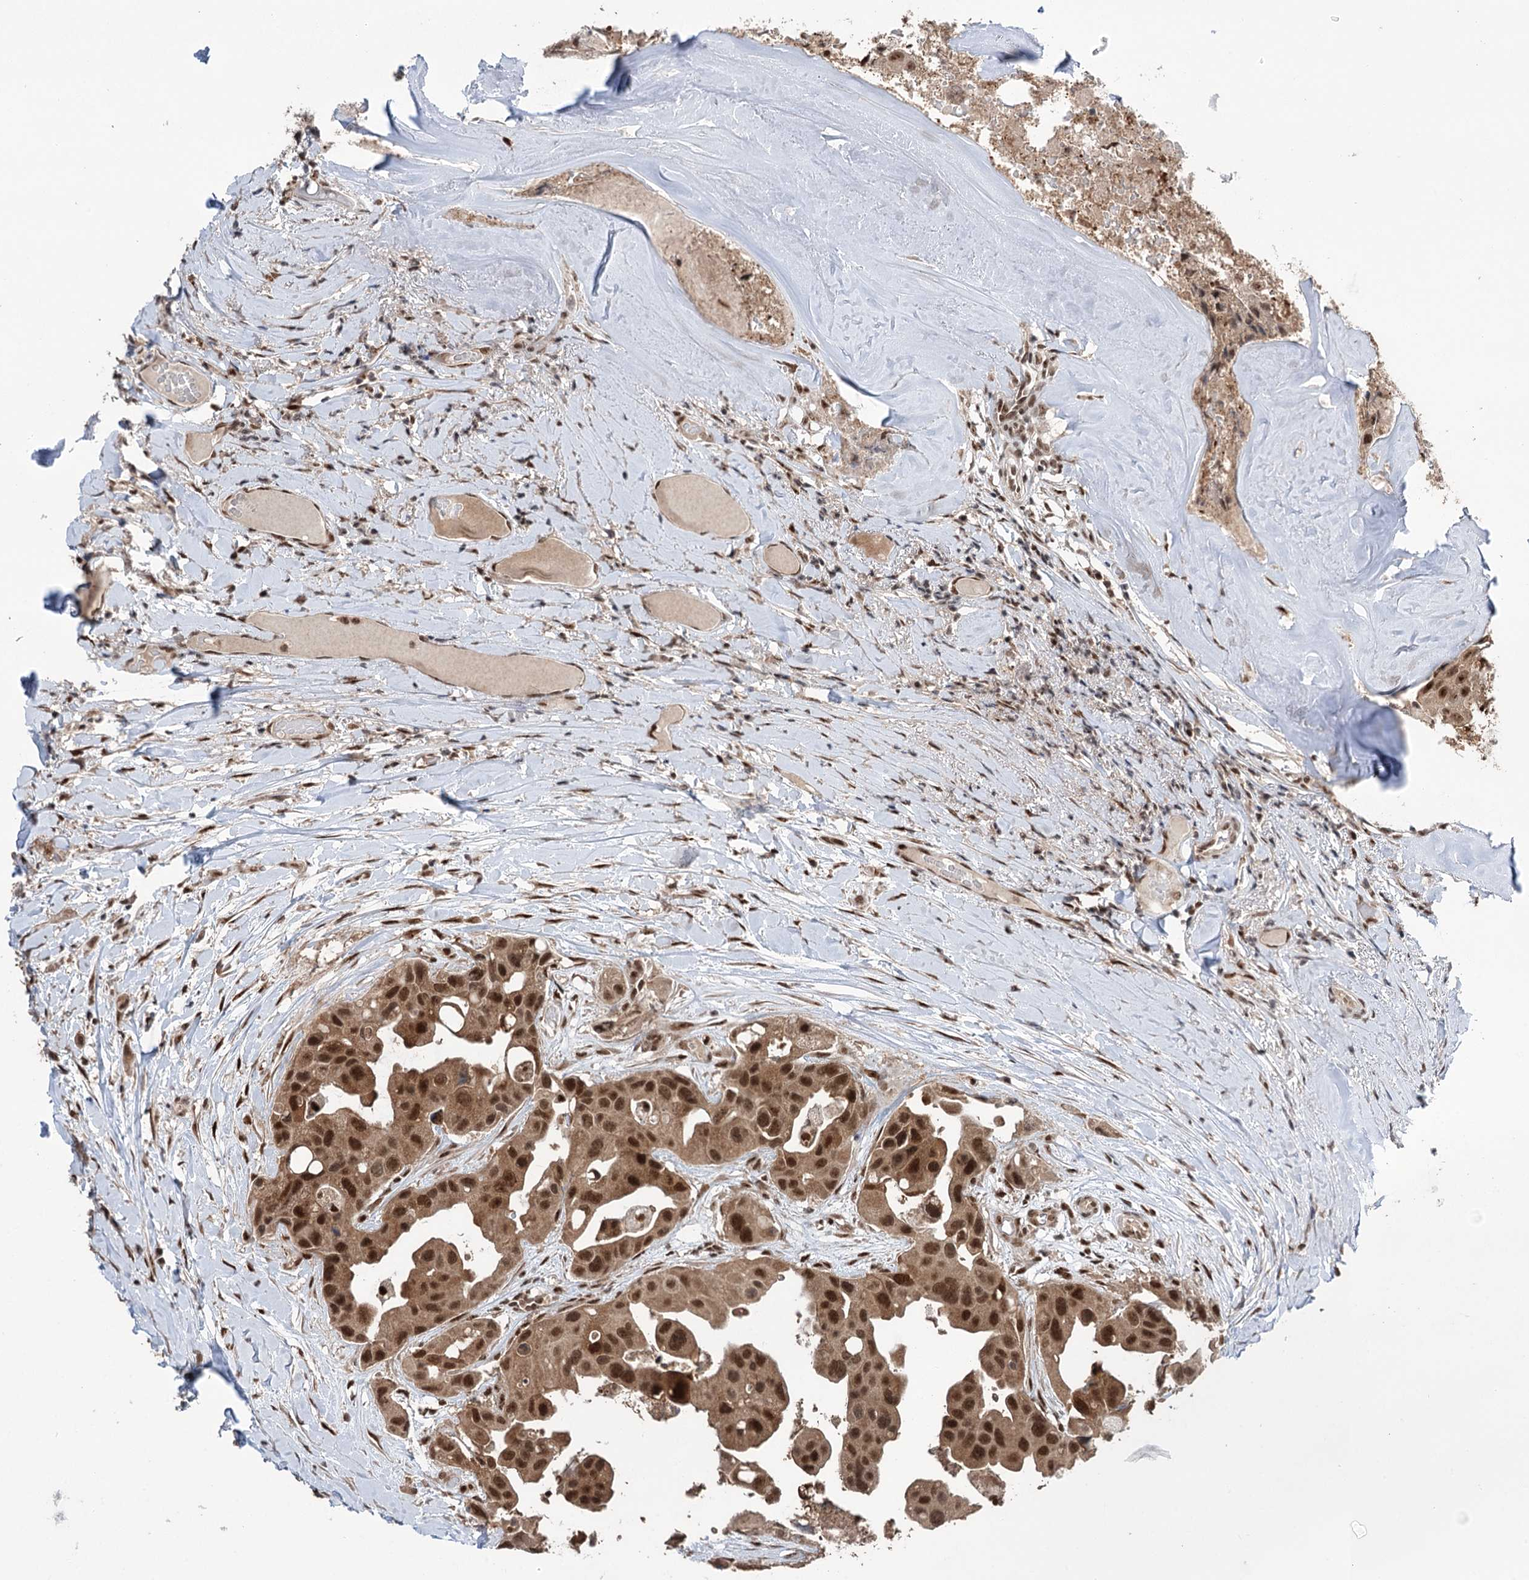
{"staining": {"intensity": "strong", "quantity": ">75%", "location": "nuclear"}, "tissue": "head and neck cancer", "cell_type": "Tumor cells", "image_type": "cancer", "snomed": [{"axis": "morphology", "description": "Adenocarcinoma, NOS"}, {"axis": "morphology", "description": "Adenocarcinoma, metastatic, NOS"}, {"axis": "topography", "description": "Head-Neck"}], "caption": "This is a photomicrograph of immunohistochemistry staining of adenocarcinoma (head and neck), which shows strong staining in the nuclear of tumor cells.", "gene": "ERCC3", "patient": {"sex": "male", "age": 75}}